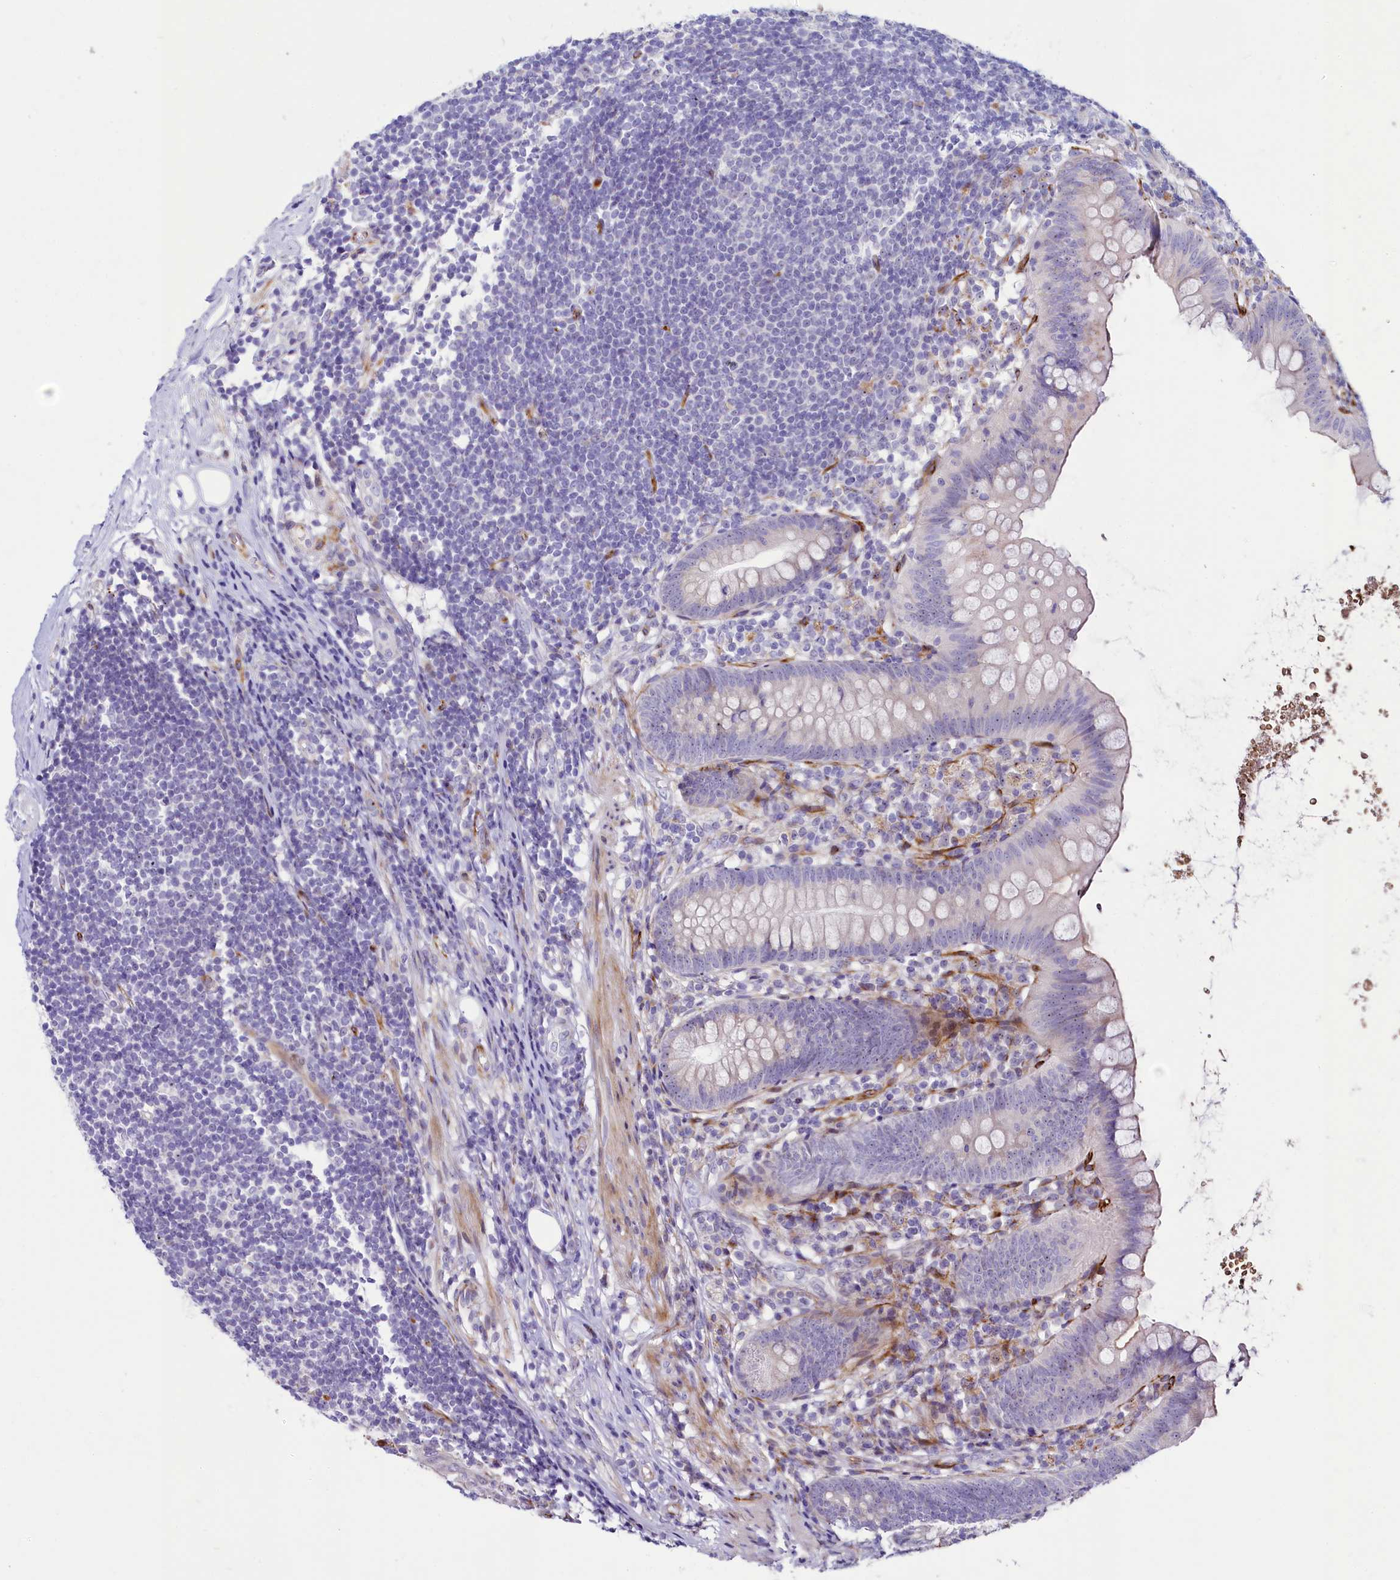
{"staining": {"intensity": "negative", "quantity": "none", "location": "none"}, "tissue": "appendix", "cell_type": "Glandular cells", "image_type": "normal", "snomed": [{"axis": "morphology", "description": "Normal tissue, NOS"}, {"axis": "topography", "description": "Appendix"}], "caption": "DAB (3,3'-diaminobenzidine) immunohistochemical staining of normal human appendix displays no significant expression in glandular cells. (DAB (3,3'-diaminobenzidine) IHC, high magnification).", "gene": "SH3TC2", "patient": {"sex": "female", "age": 62}}